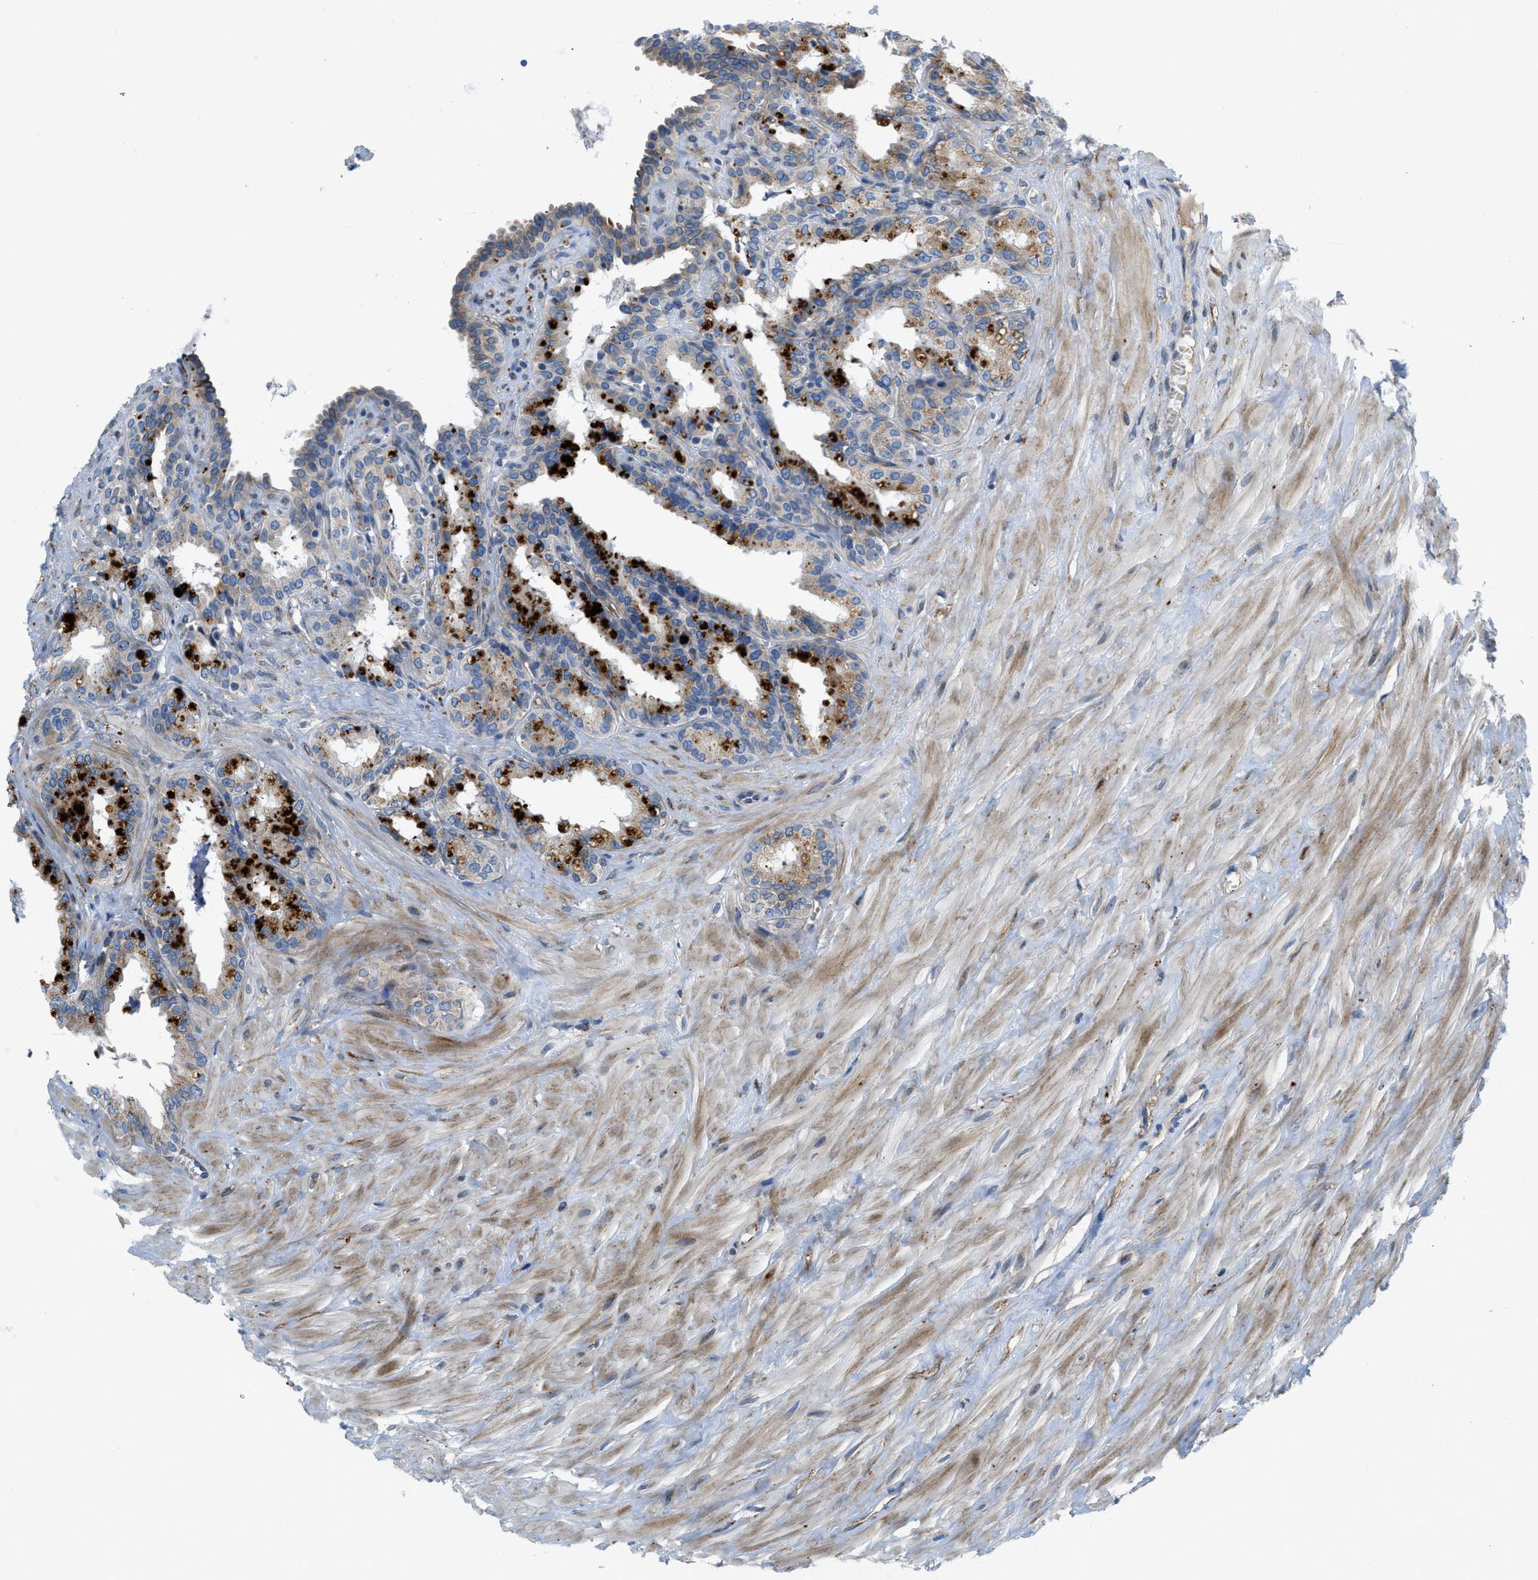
{"staining": {"intensity": "moderate", "quantity": "25%-75%", "location": "cytoplasmic/membranous"}, "tissue": "seminal vesicle", "cell_type": "Glandular cells", "image_type": "normal", "snomed": [{"axis": "morphology", "description": "Normal tissue, NOS"}, {"axis": "topography", "description": "Seminal veicle"}], "caption": "IHC photomicrograph of benign seminal vesicle: seminal vesicle stained using IHC displays medium levels of moderate protein expression localized specifically in the cytoplasmic/membranous of glandular cells, appearing as a cytoplasmic/membranous brown color.", "gene": "TMEM248", "patient": {"sex": "male", "age": 64}}